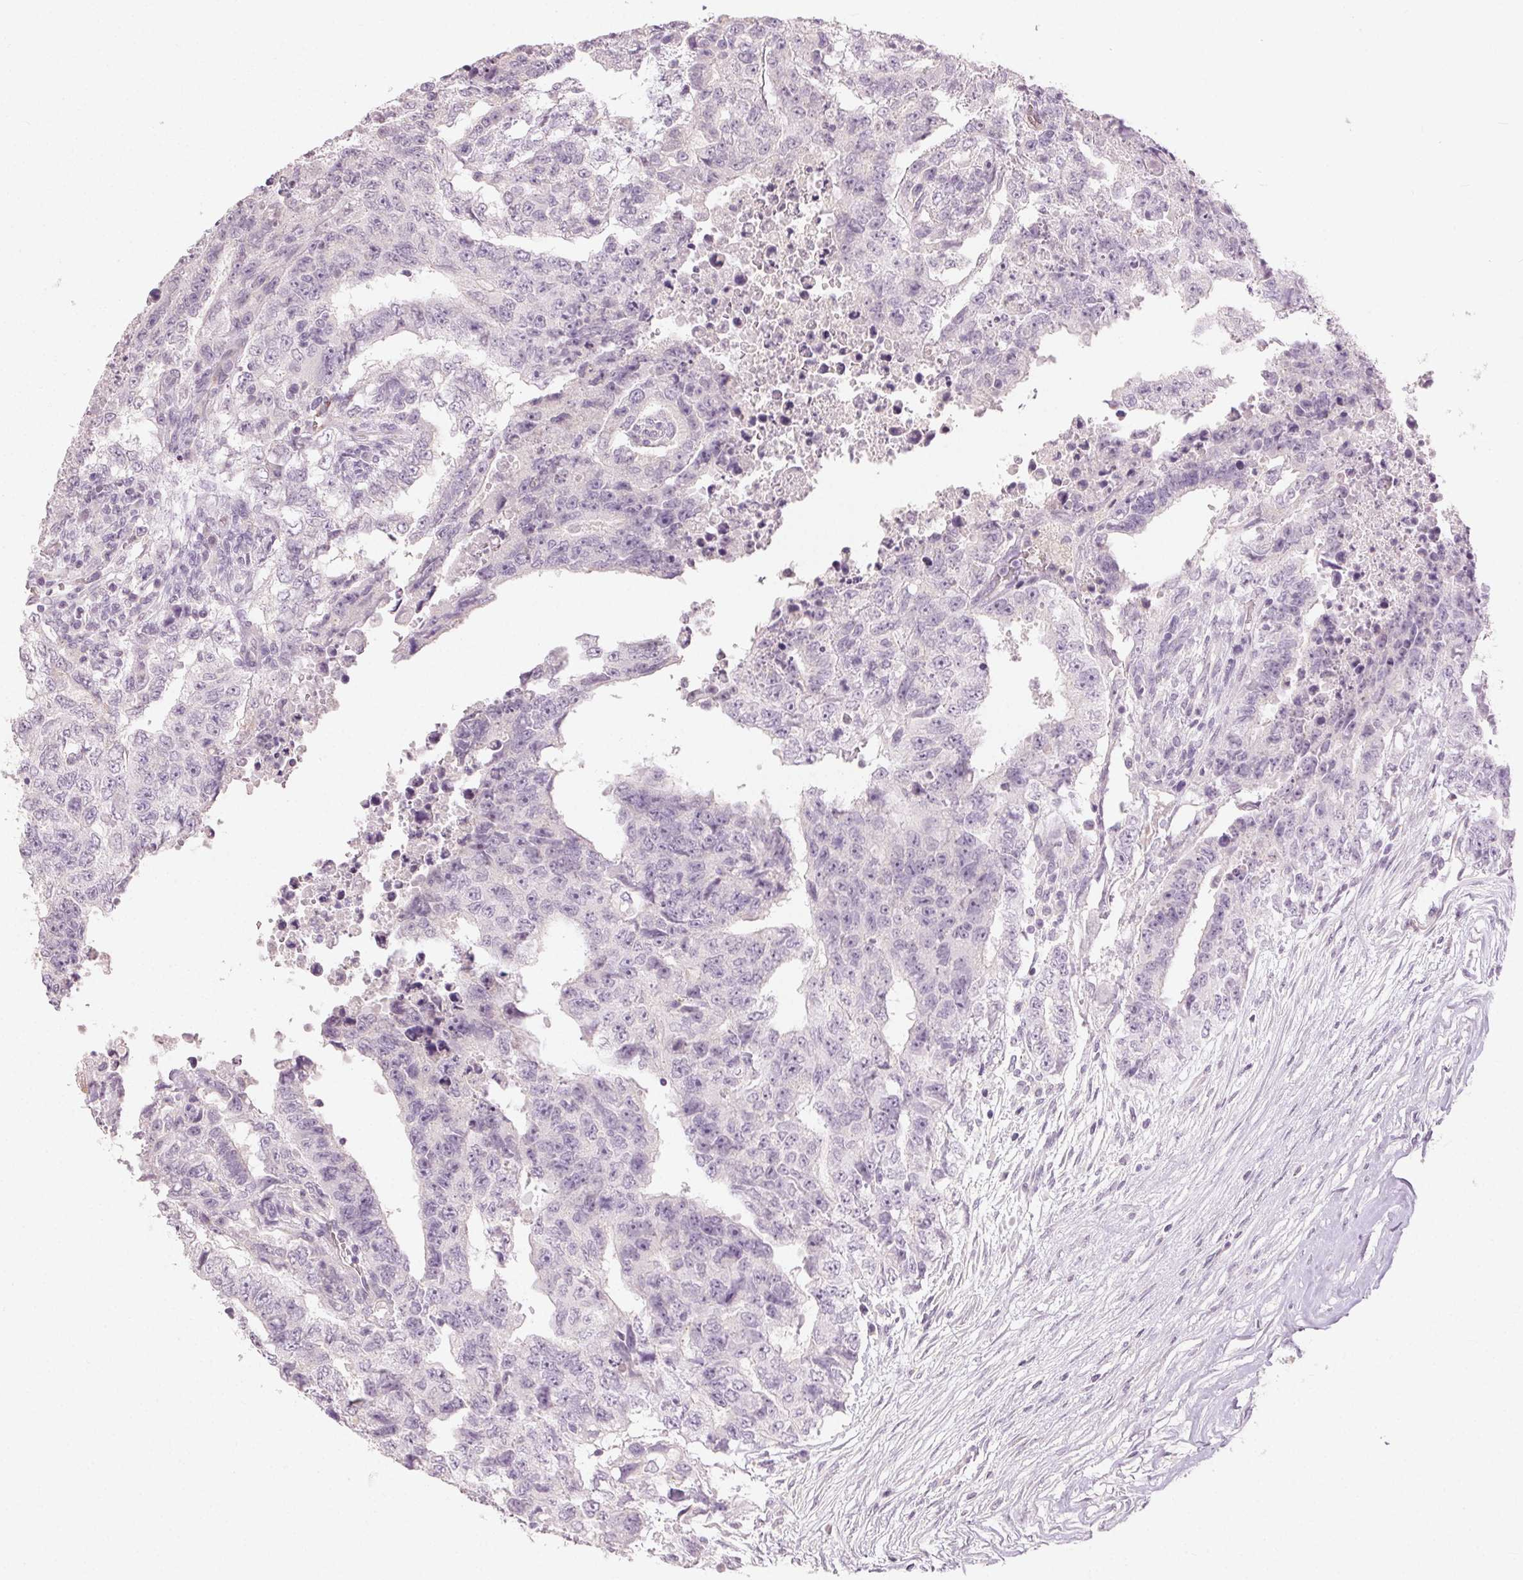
{"staining": {"intensity": "negative", "quantity": "none", "location": "none"}, "tissue": "testis cancer", "cell_type": "Tumor cells", "image_type": "cancer", "snomed": [{"axis": "morphology", "description": "Carcinoma, Embryonal, NOS"}, {"axis": "topography", "description": "Testis"}], "caption": "This is a image of immunohistochemistry staining of testis cancer (embryonal carcinoma), which shows no expression in tumor cells.", "gene": "CLTRN", "patient": {"sex": "male", "age": 24}}